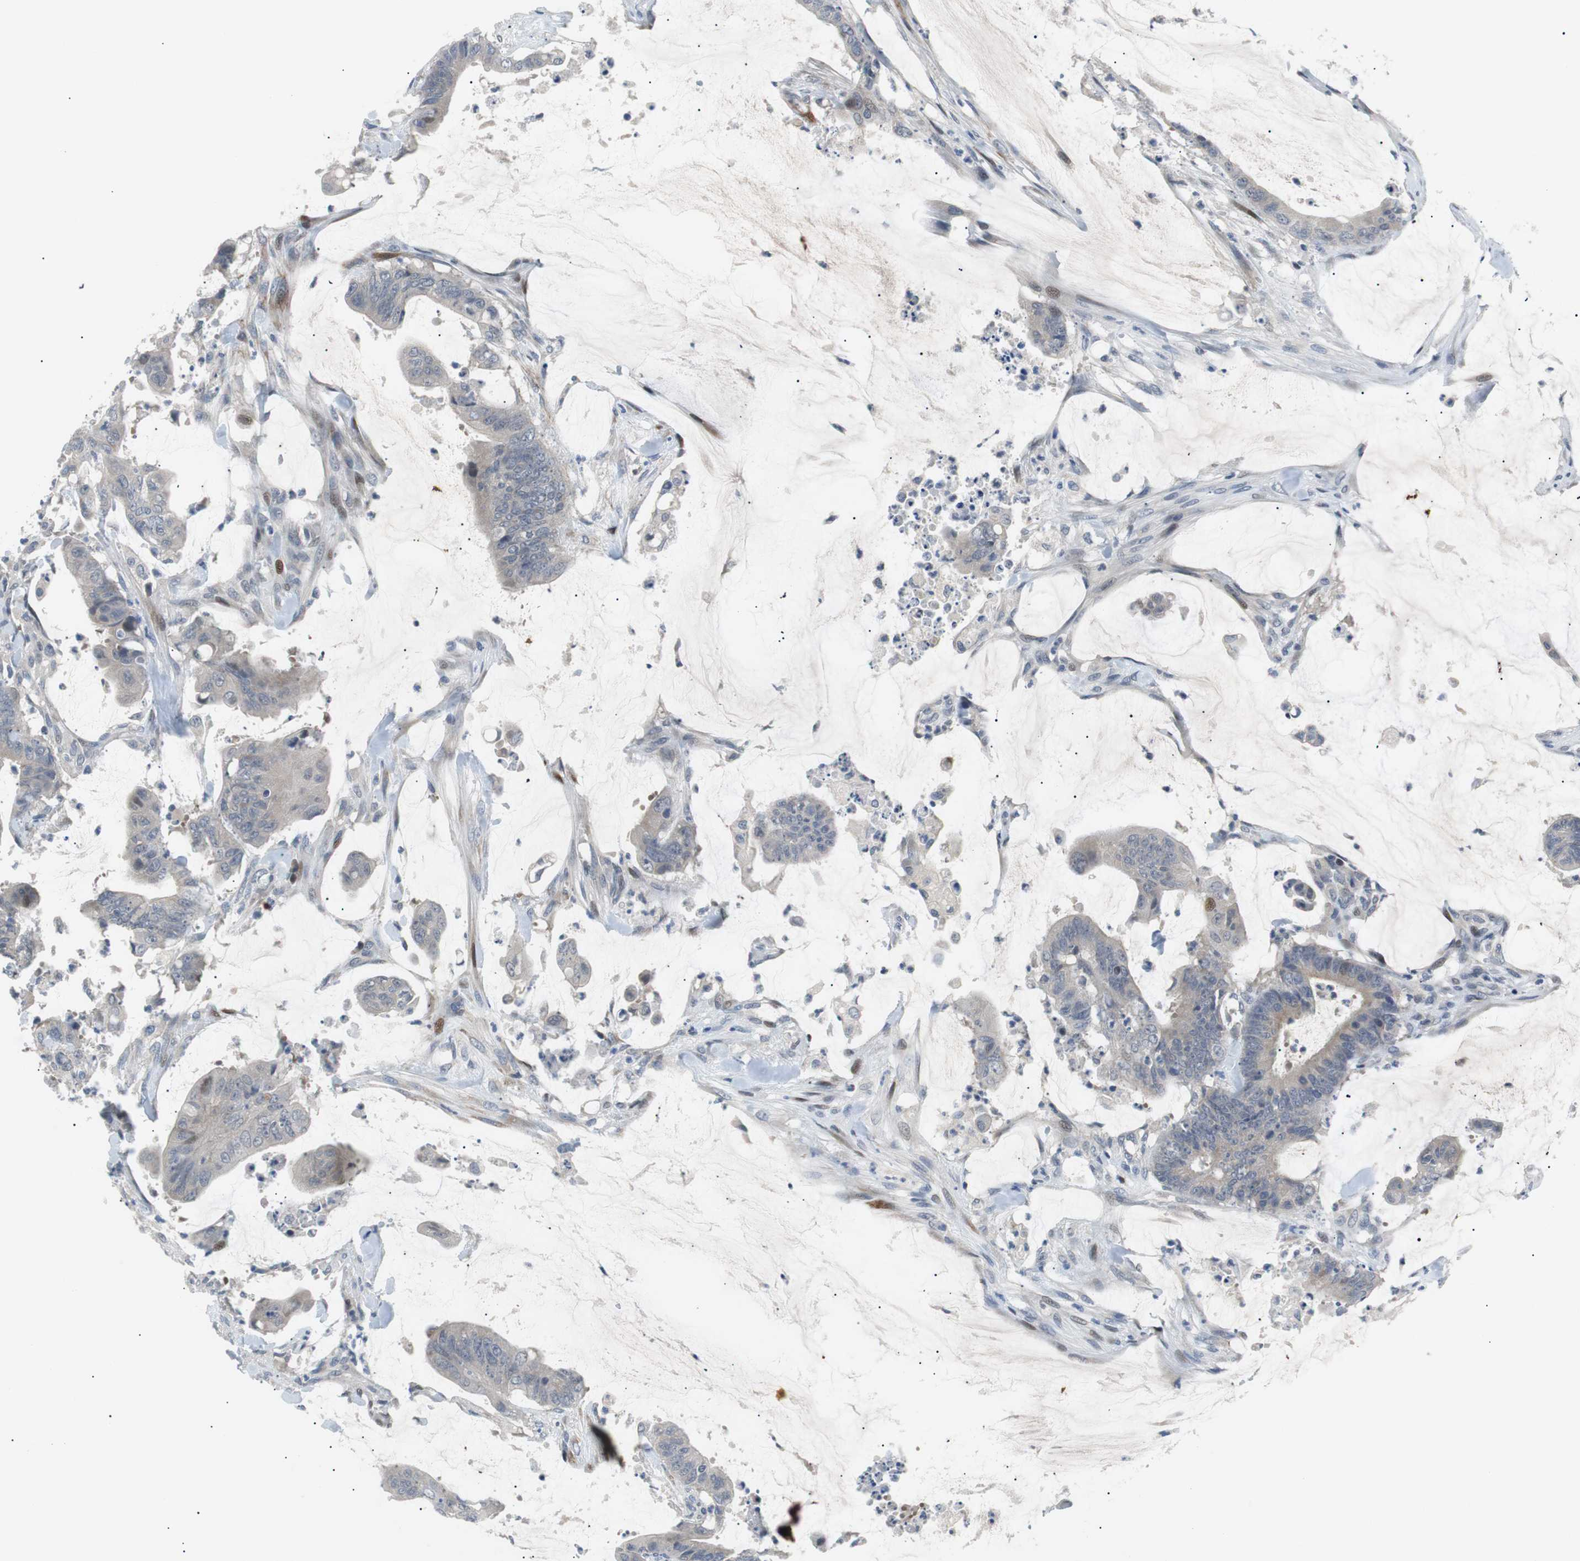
{"staining": {"intensity": "weak", "quantity": "<25%", "location": "cytoplasmic/membranous"}, "tissue": "colorectal cancer", "cell_type": "Tumor cells", "image_type": "cancer", "snomed": [{"axis": "morphology", "description": "Adenocarcinoma, NOS"}, {"axis": "topography", "description": "Rectum"}], "caption": "This is a image of immunohistochemistry staining of adenocarcinoma (colorectal), which shows no expression in tumor cells.", "gene": "MAP2K4", "patient": {"sex": "female", "age": 66}}